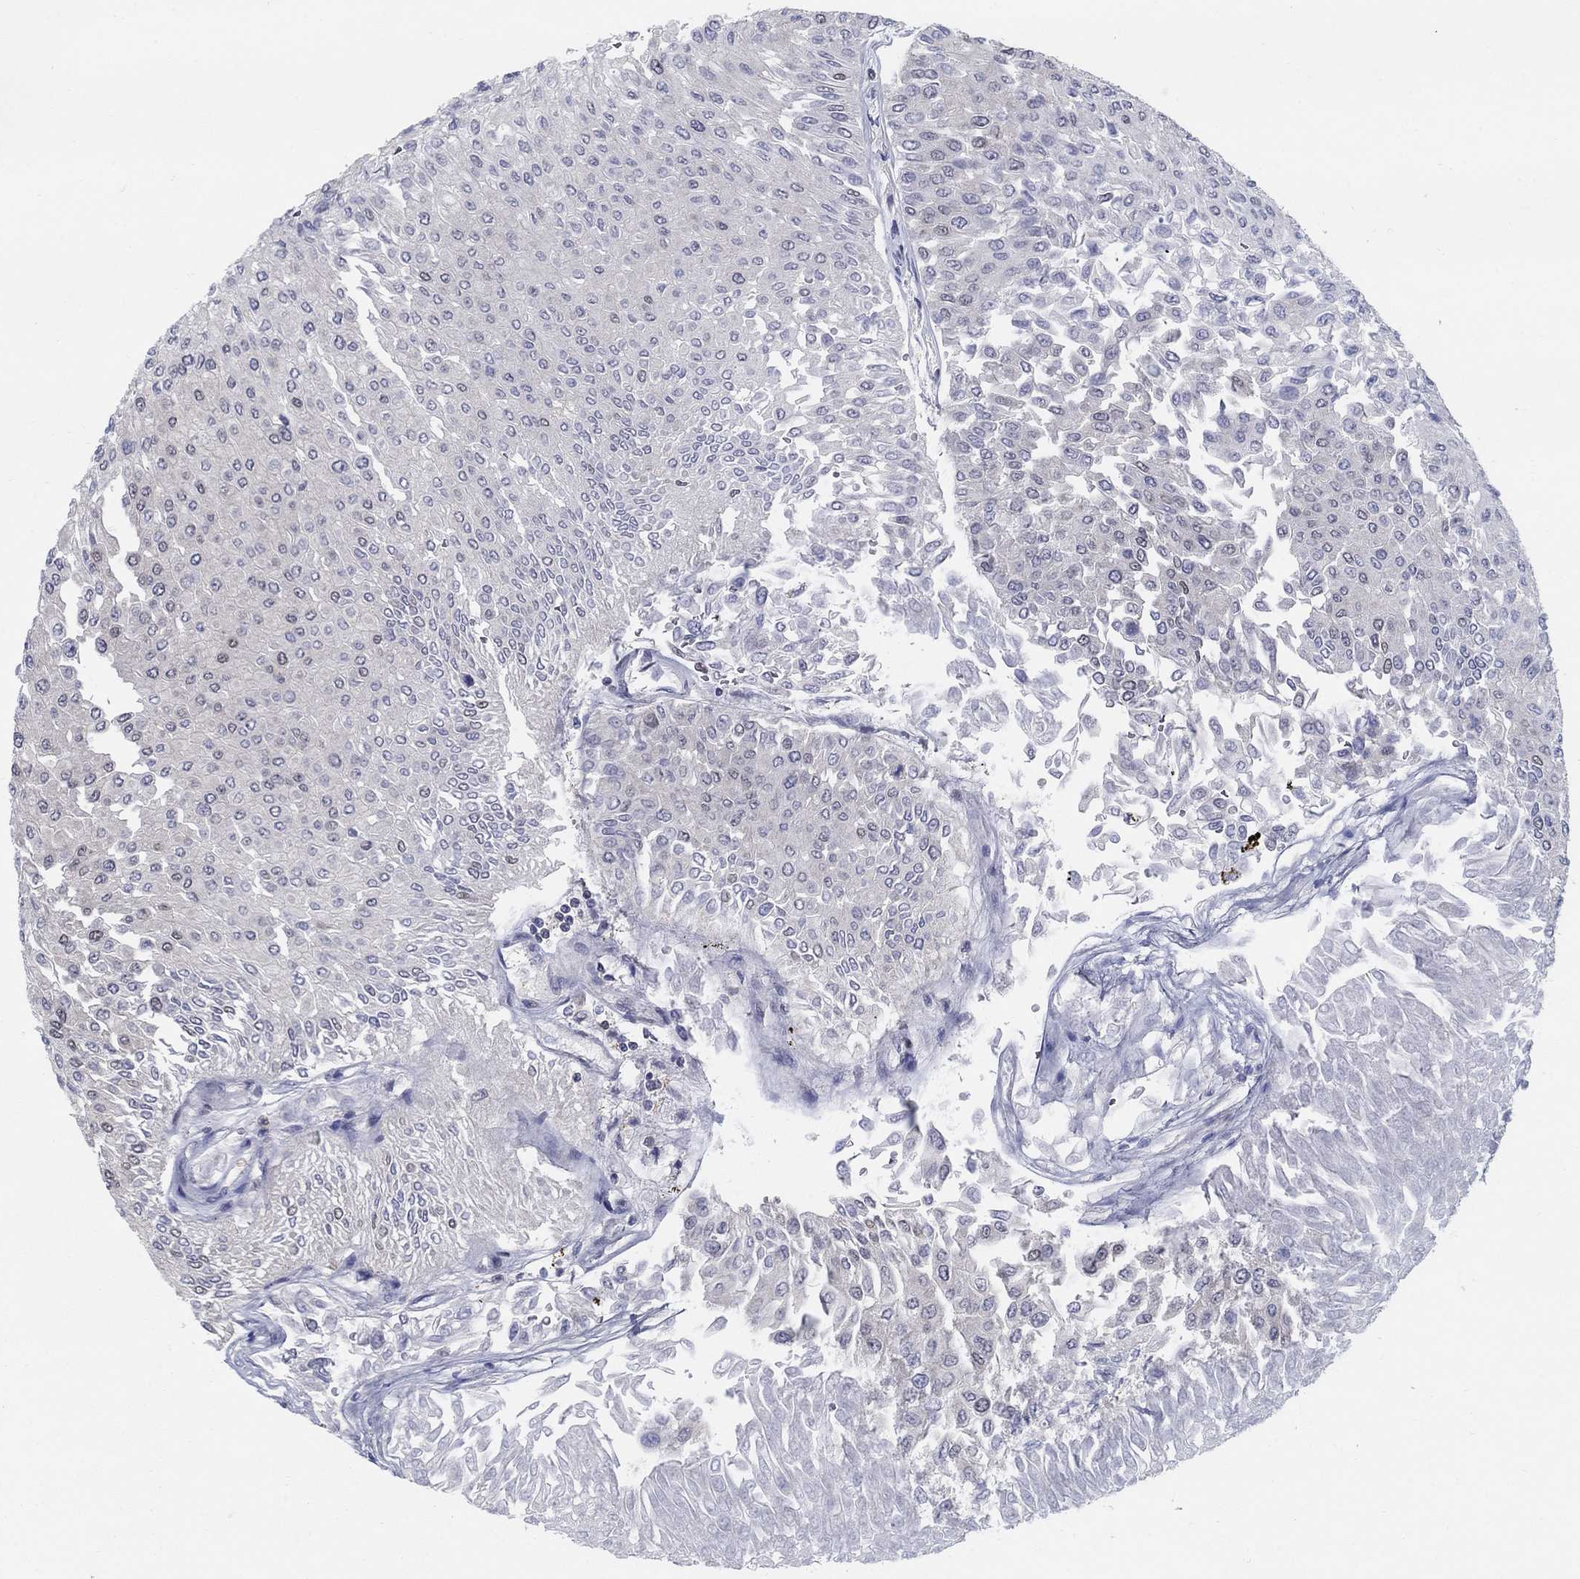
{"staining": {"intensity": "negative", "quantity": "none", "location": "none"}, "tissue": "urothelial cancer", "cell_type": "Tumor cells", "image_type": "cancer", "snomed": [{"axis": "morphology", "description": "Urothelial carcinoma, Low grade"}, {"axis": "topography", "description": "Urinary bladder"}], "caption": "There is no significant positivity in tumor cells of low-grade urothelial carcinoma.", "gene": "CENPE", "patient": {"sex": "male", "age": 67}}